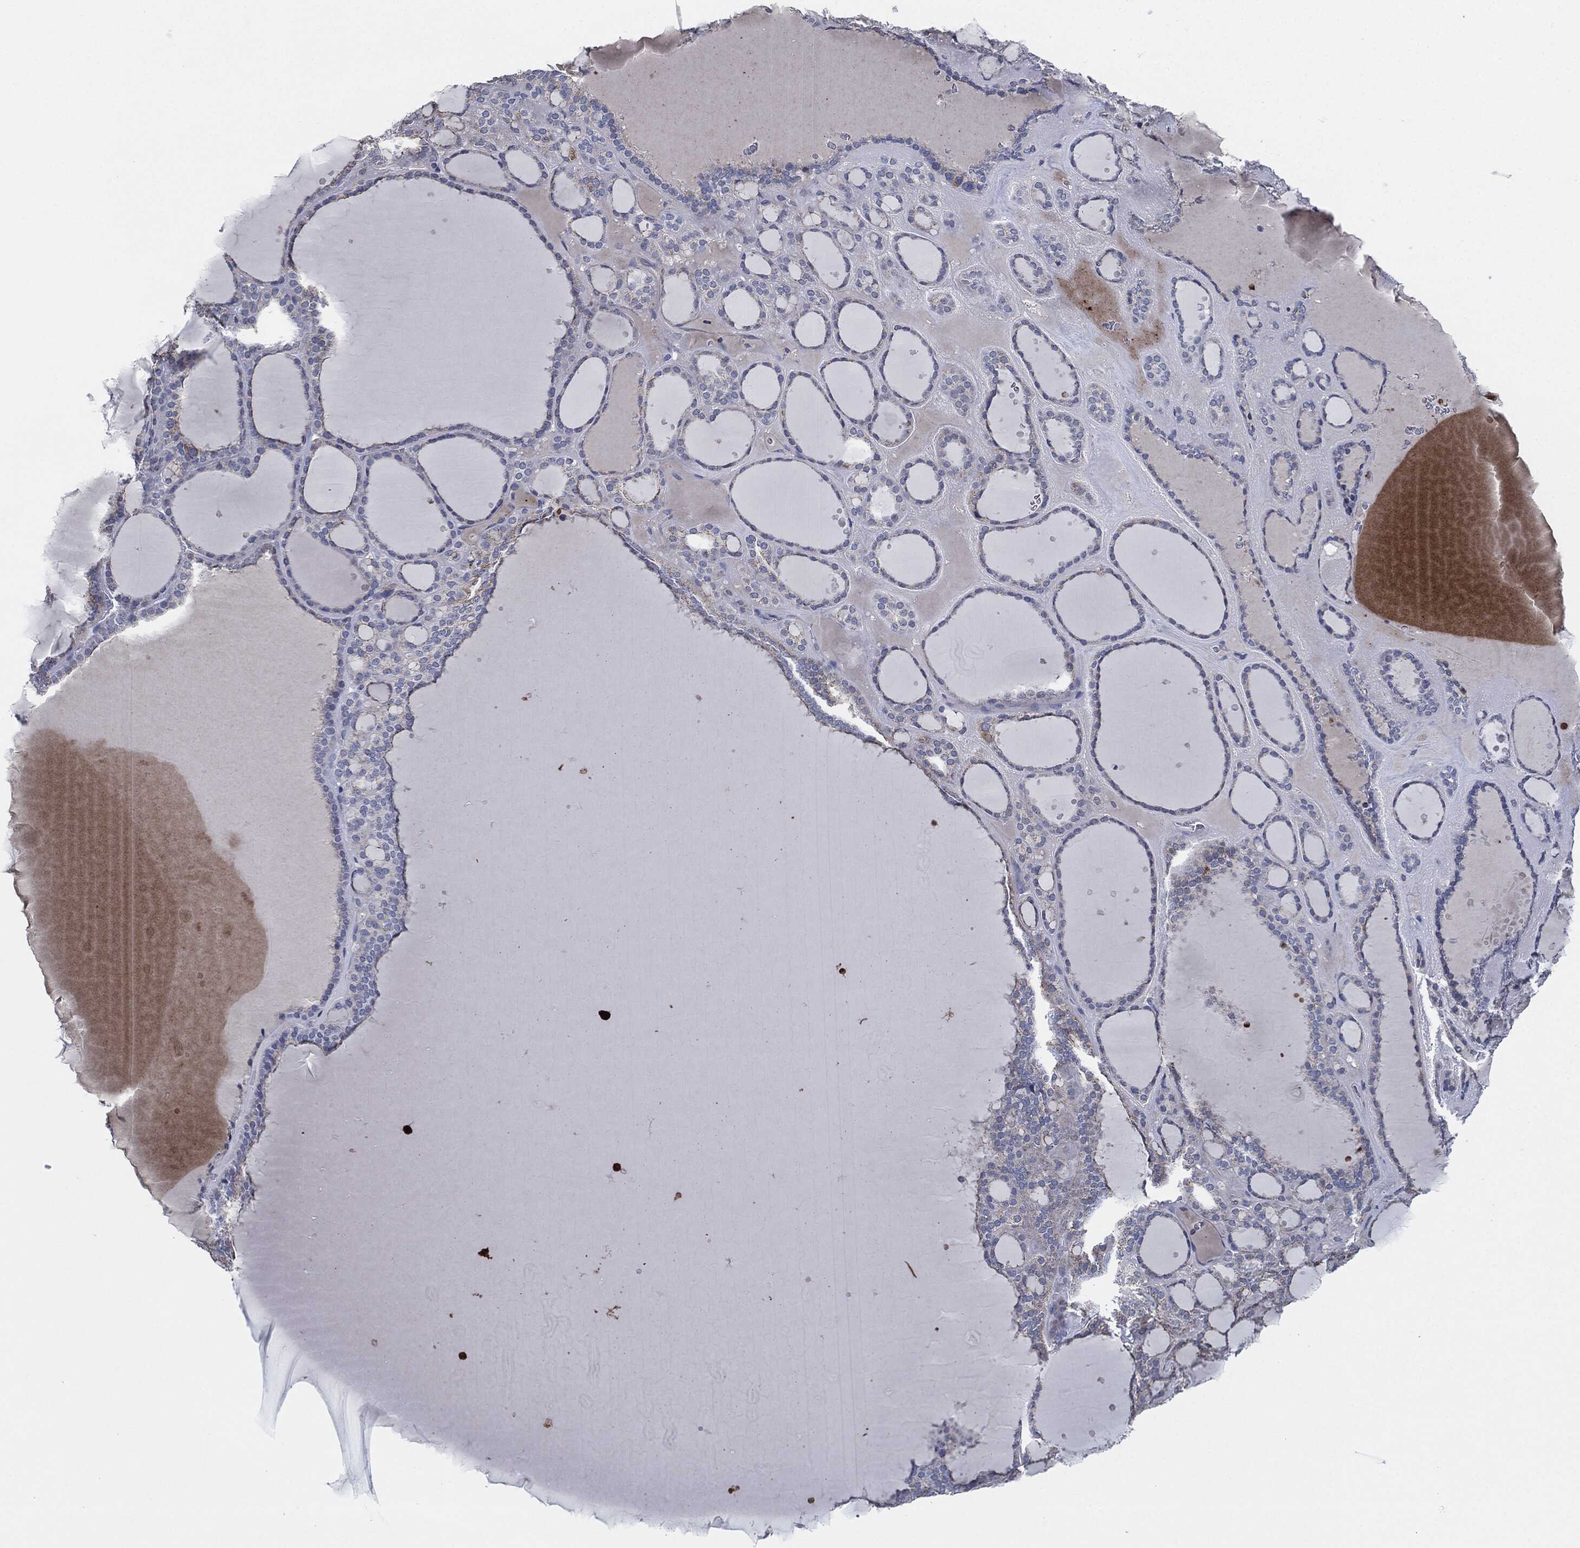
{"staining": {"intensity": "moderate", "quantity": "<25%", "location": "cytoplasmic/membranous"}, "tissue": "thyroid gland", "cell_type": "Glandular cells", "image_type": "normal", "snomed": [{"axis": "morphology", "description": "Normal tissue, NOS"}, {"axis": "topography", "description": "Thyroid gland"}], "caption": "Immunohistochemistry staining of unremarkable thyroid gland, which exhibits low levels of moderate cytoplasmic/membranous positivity in approximately <25% of glandular cells indicating moderate cytoplasmic/membranous protein staining. The staining was performed using DAB (3,3'-diaminobenzidine) (brown) for protein detection and nuclei were counterstained in hematoxylin (blue).", "gene": "SHROOM2", "patient": {"sex": "male", "age": 63}}